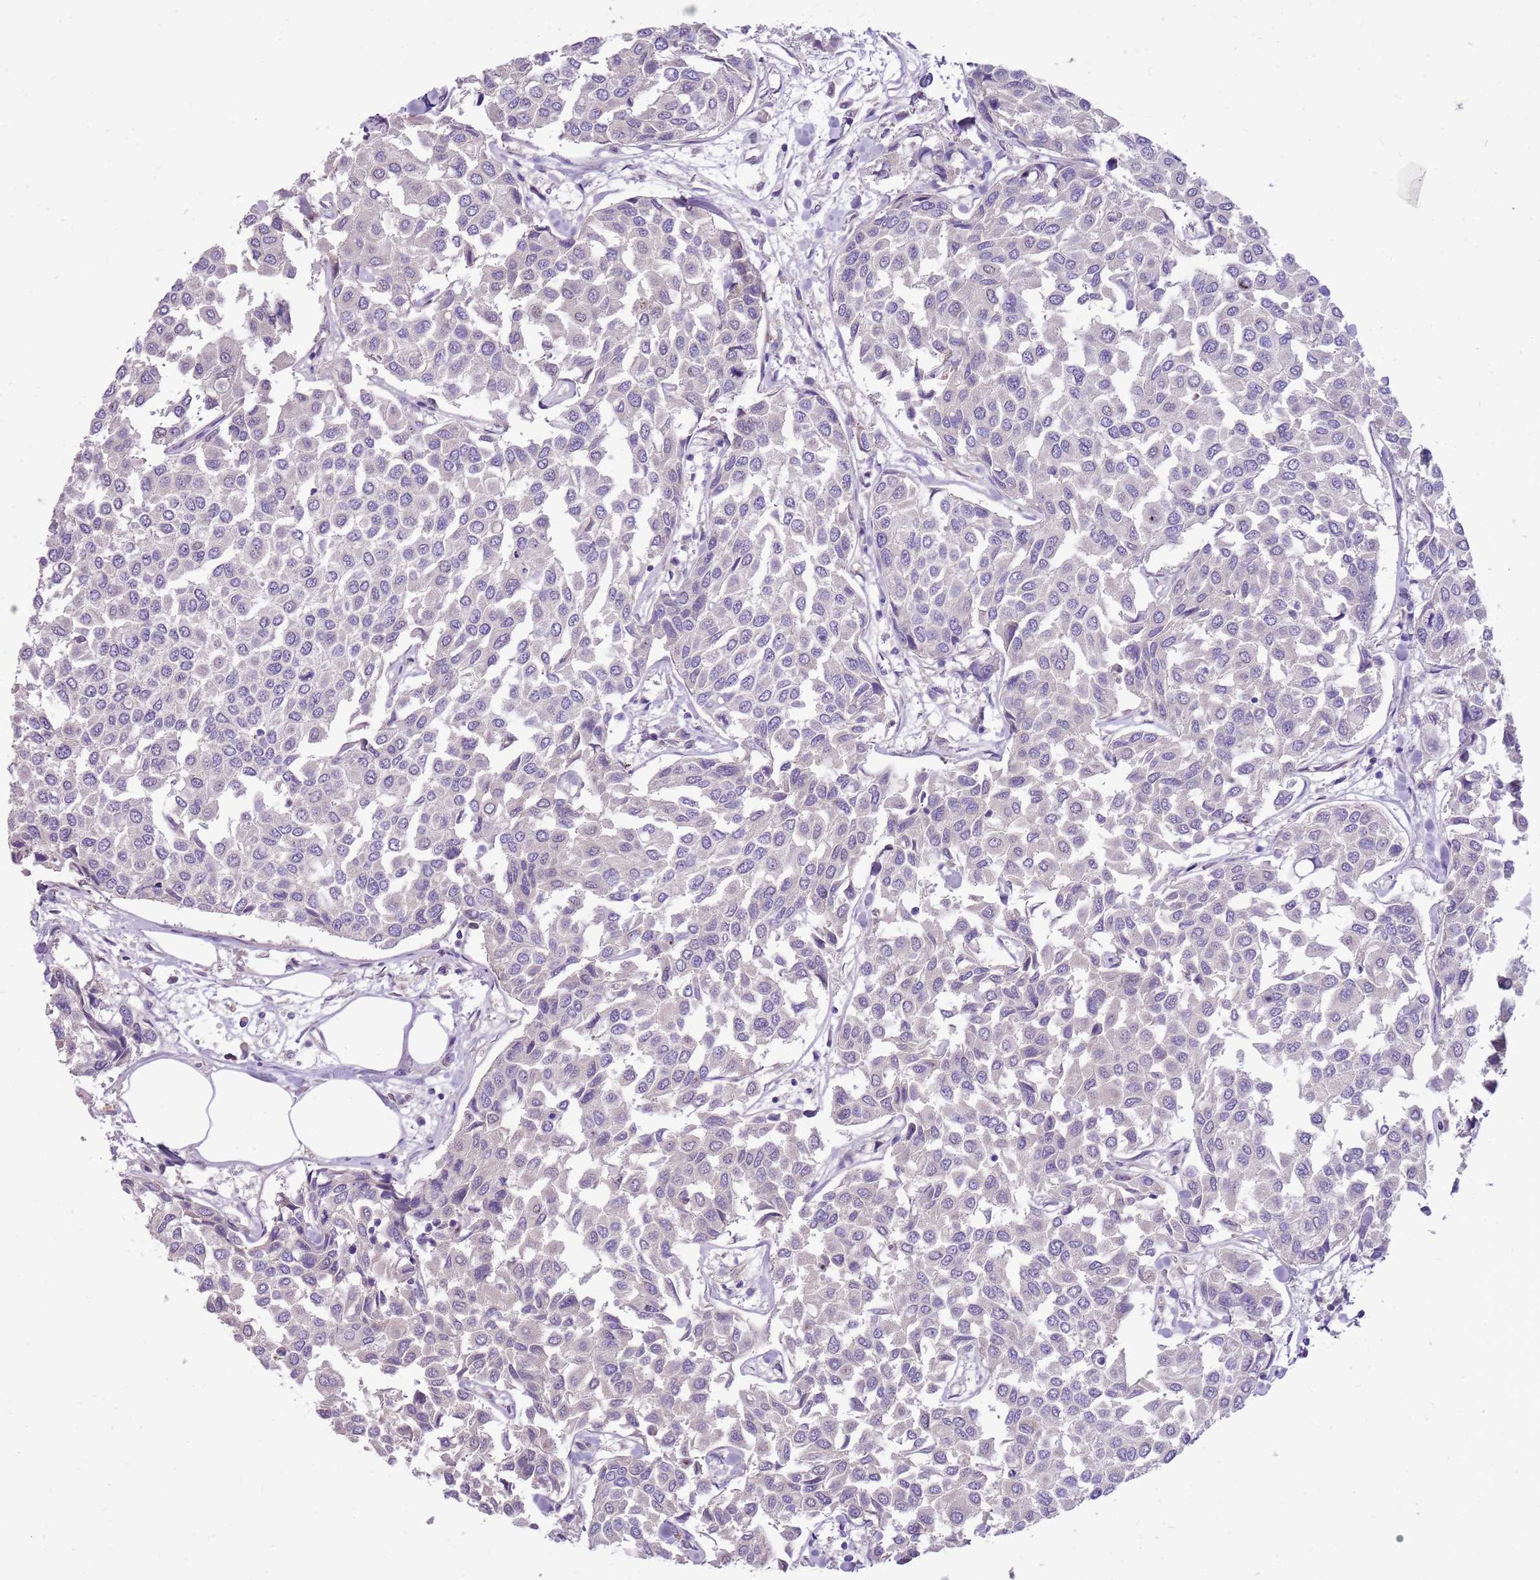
{"staining": {"intensity": "negative", "quantity": "none", "location": "none"}, "tissue": "breast cancer", "cell_type": "Tumor cells", "image_type": "cancer", "snomed": [{"axis": "morphology", "description": "Duct carcinoma"}, {"axis": "topography", "description": "Breast"}], "caption": "This is an immunohistochemistry micrograph of human breast infiltrating ductal carcinoma. There is no positivity in tumor cells.", "gene": "NTN4", "patient": {"sex": "female", "age": 55}}